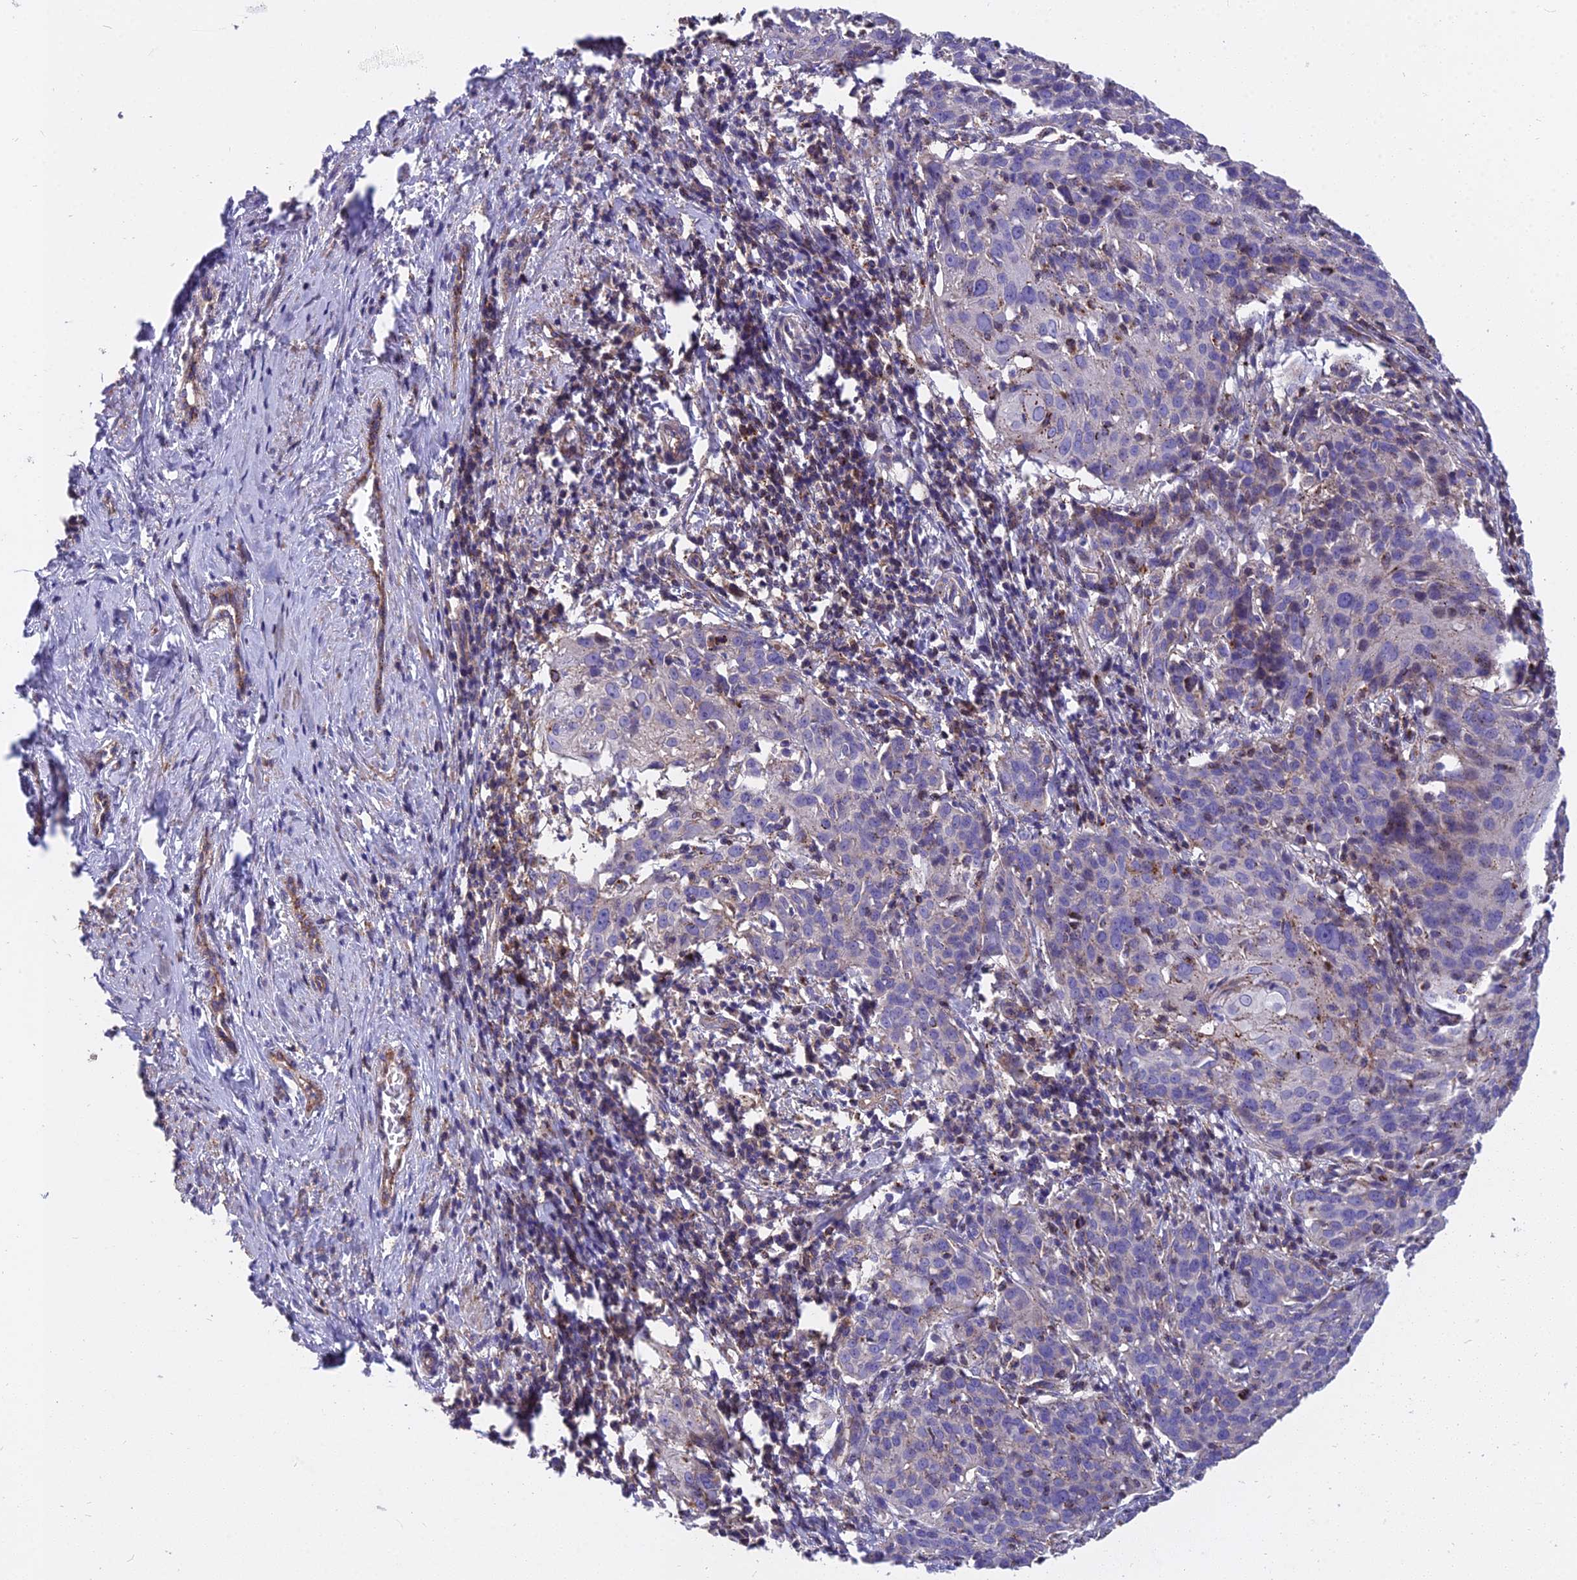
{"staining": {"intensity": "negative", "quantity": "none", "location": "none"}, "tissue": "cervical cancer", "cell_type": "Tumor cells", "image_type": "cancer", "snomed": [{"axis": "morphology", "description": "Squamous cell carcinoma, NOS"}, {"axis": "topography", "description": "Cervix"}], "caption": "Immunohistochemistry (IHC) of human cervical cancer exhibits no positivity in tumor cells.", "gene": "FRMPD1", "patient": {"sex": "female", "age": 50}}